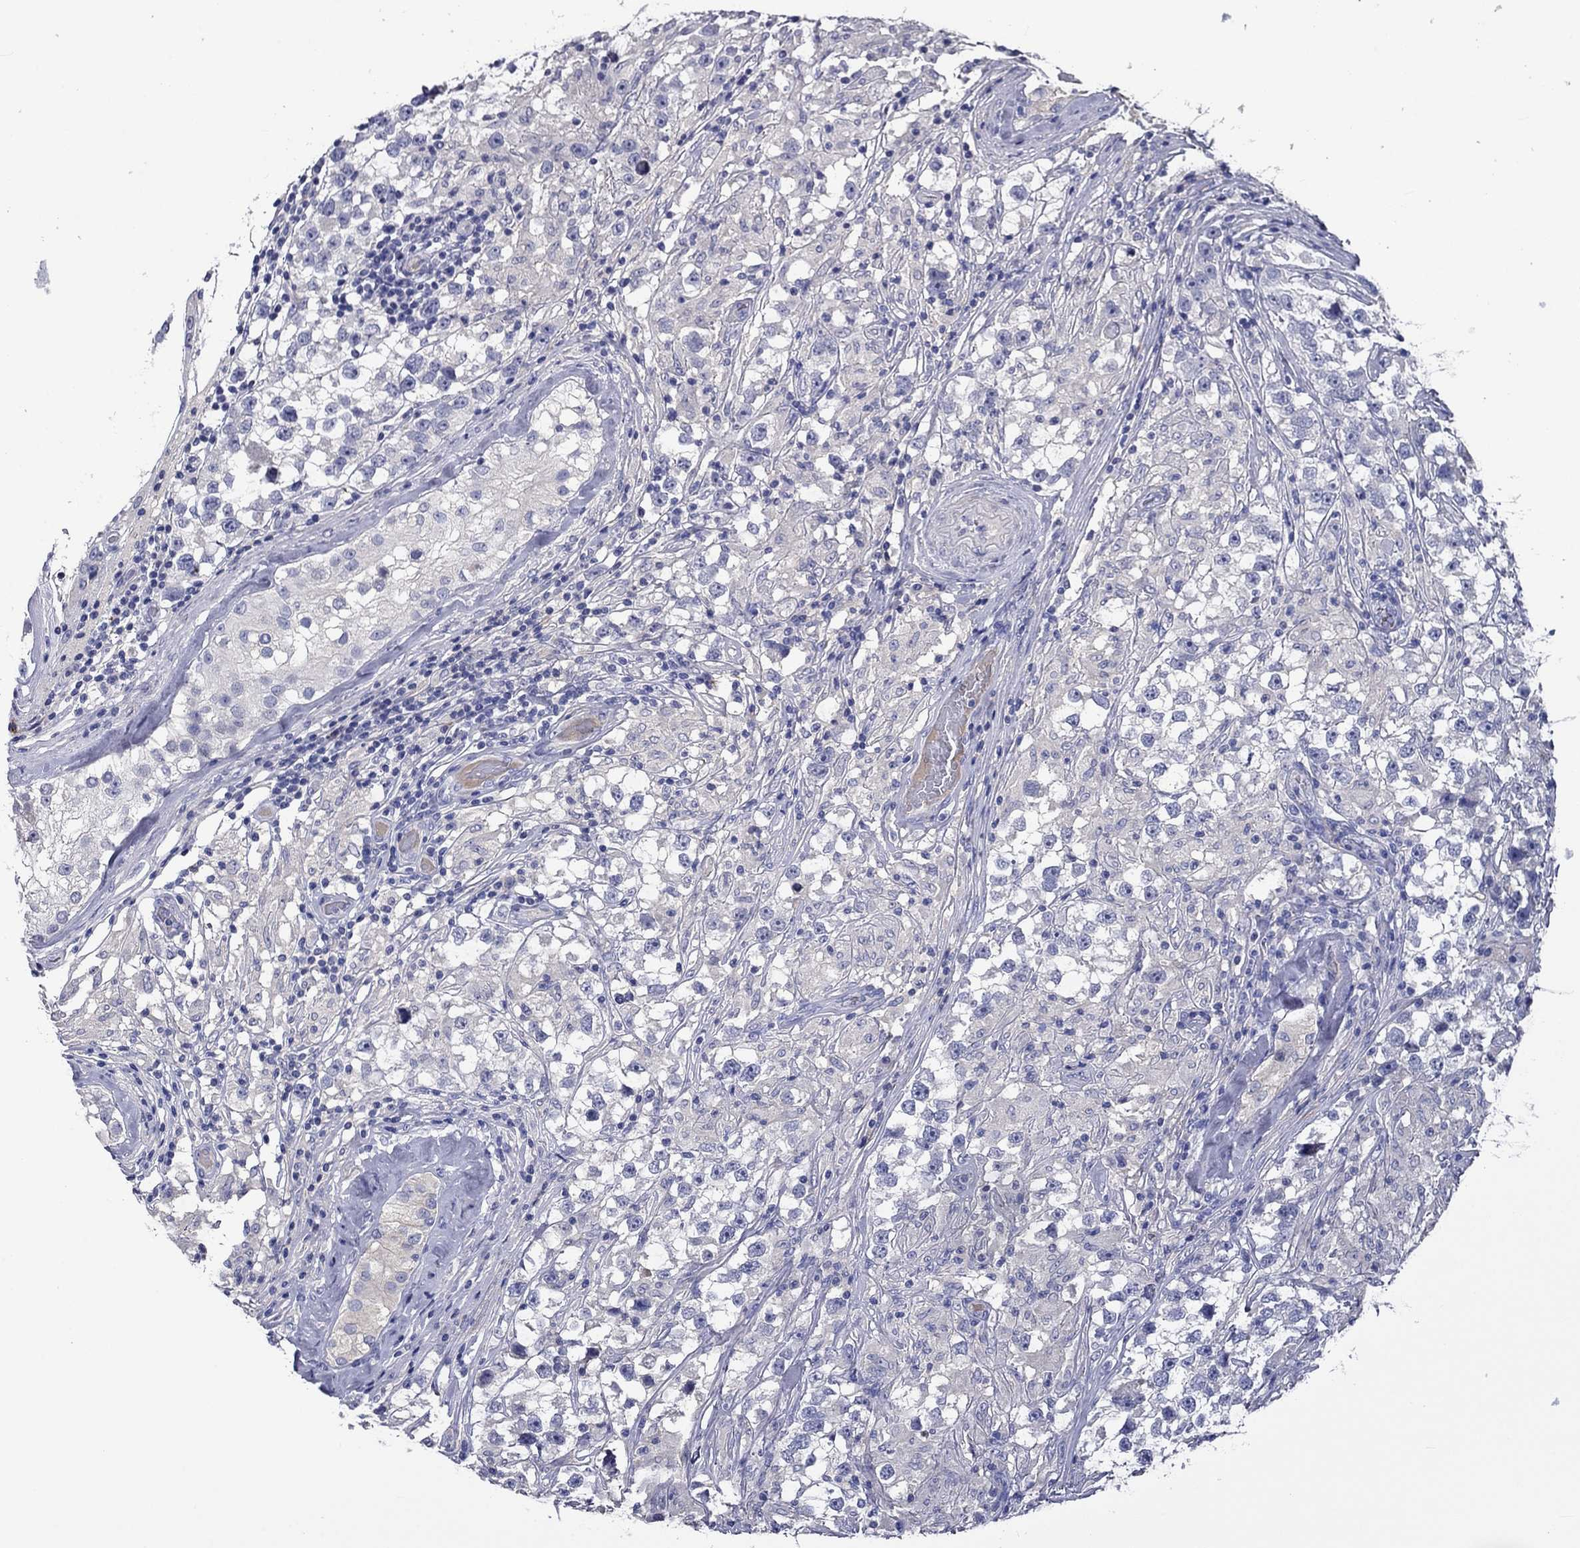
{"staining": {"intensity": "negative", "quantity": "none", "location": "none"}, "tissue": "testis cancer", "cell_type": "Tumor cells", "image_type": "cancer", "snomed": [{"axis": "morphology", "description": "Seminoma, NOS"}, {"axis": "topography", "description": "Testis"}], "caption": "Immunohistochemistry (IHC) micrograph of testis seminoma stained for a protein (brown), which displays no expression in tumor cells.", "gene": "CNDP1", "patient": {"sex": "male", "age": 46}}